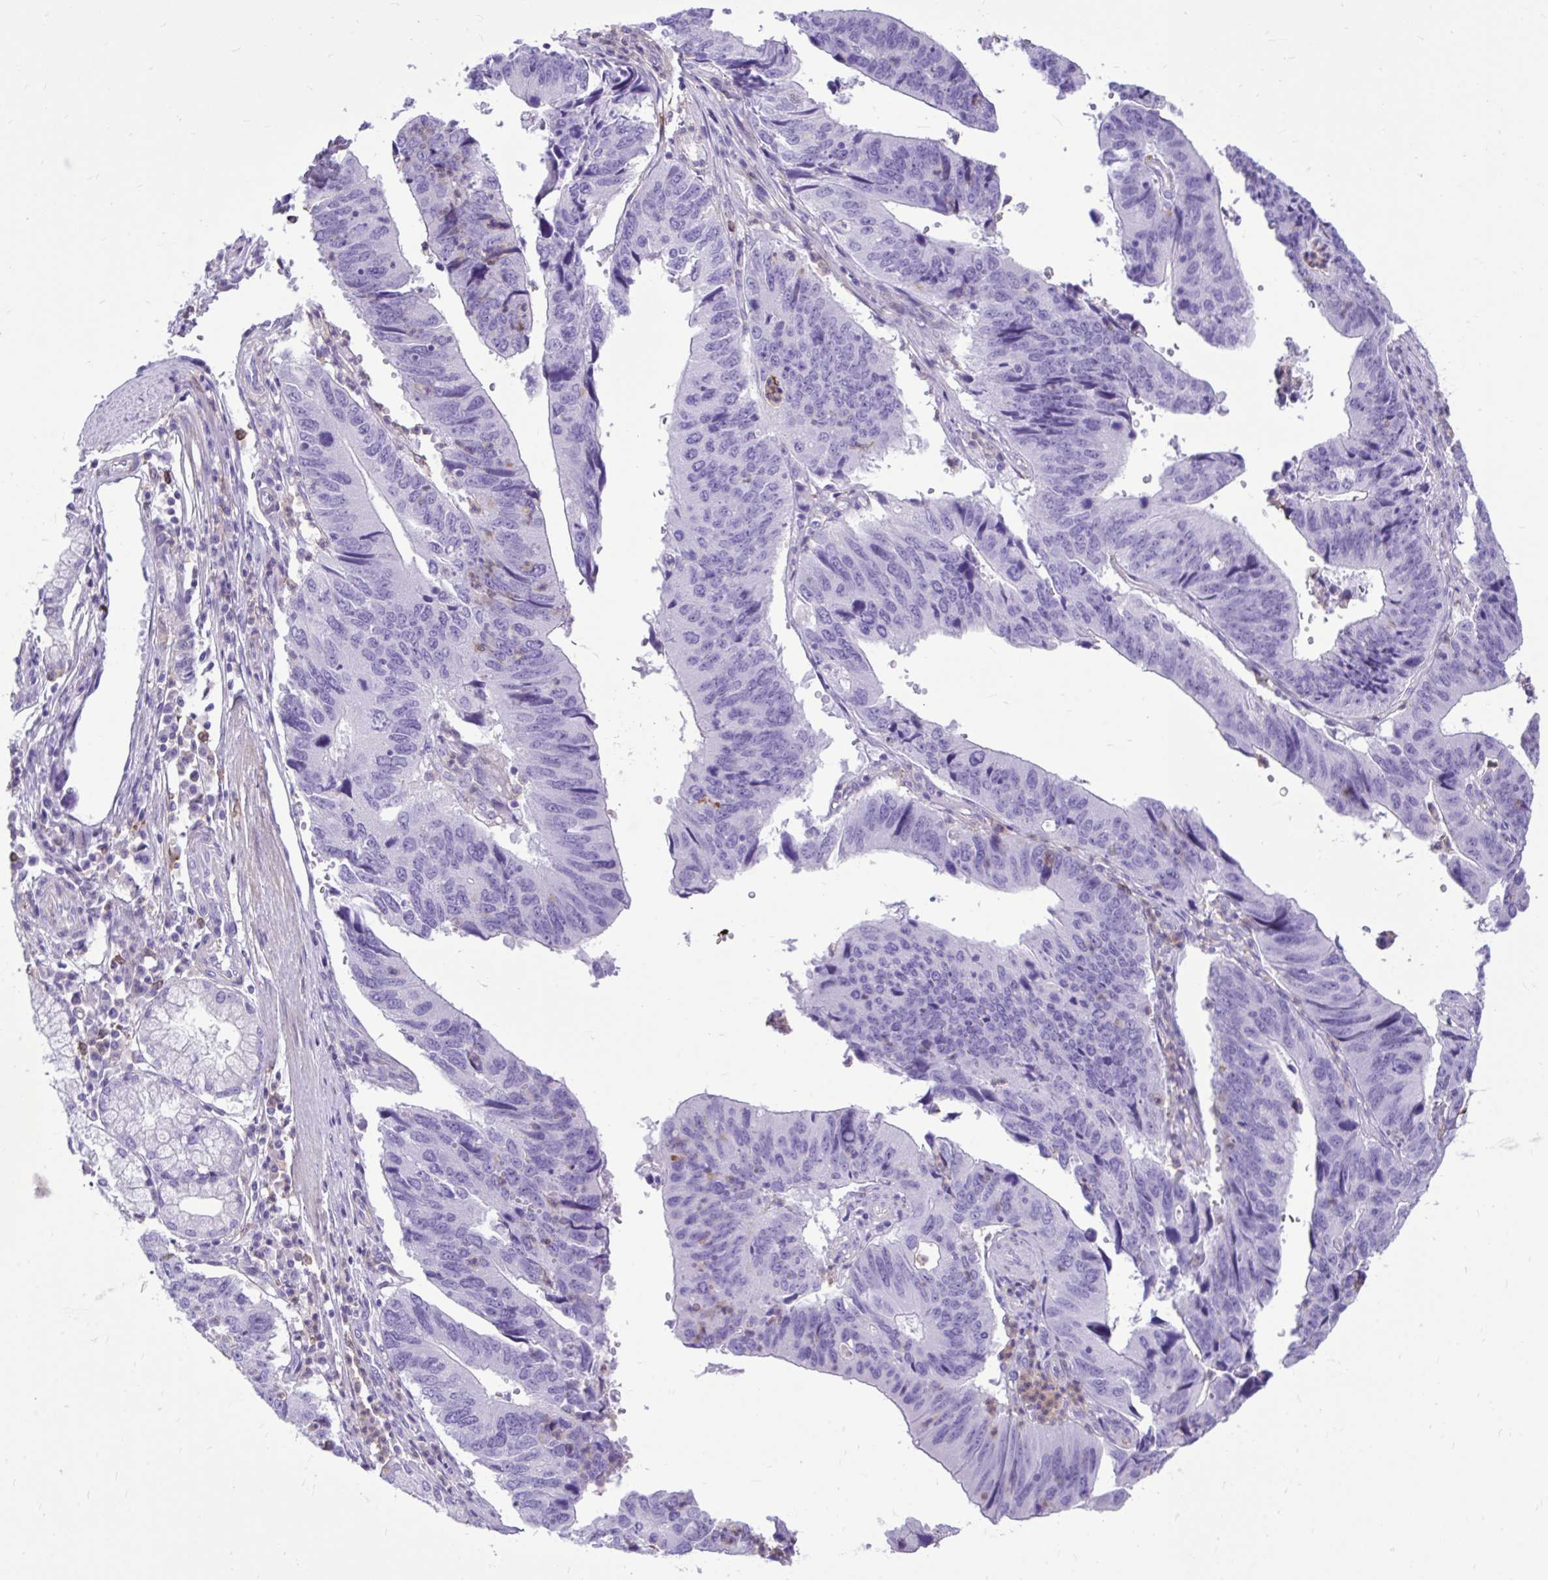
{"staining": {"intensity": "negative", "quantity": "none", "location": "none"}, "tissue": "stomach cancer", "cell_type": "Tumor cells", "image_type": "cancer", "snomed": [{"axis": "morphology", "description": "Adenocarcinoma, NOS"}, {"axis": "topography", "description": "Stomach"}], "caption": "There is no significant expression in tumor cells of adenocarcinoma (stomach). (DAB immunohistochemistry (IHC) visualized using brightfield microscopy, high magnification).", "gene": "TLR7", "patient": {"sex": "male", "age": 59}}